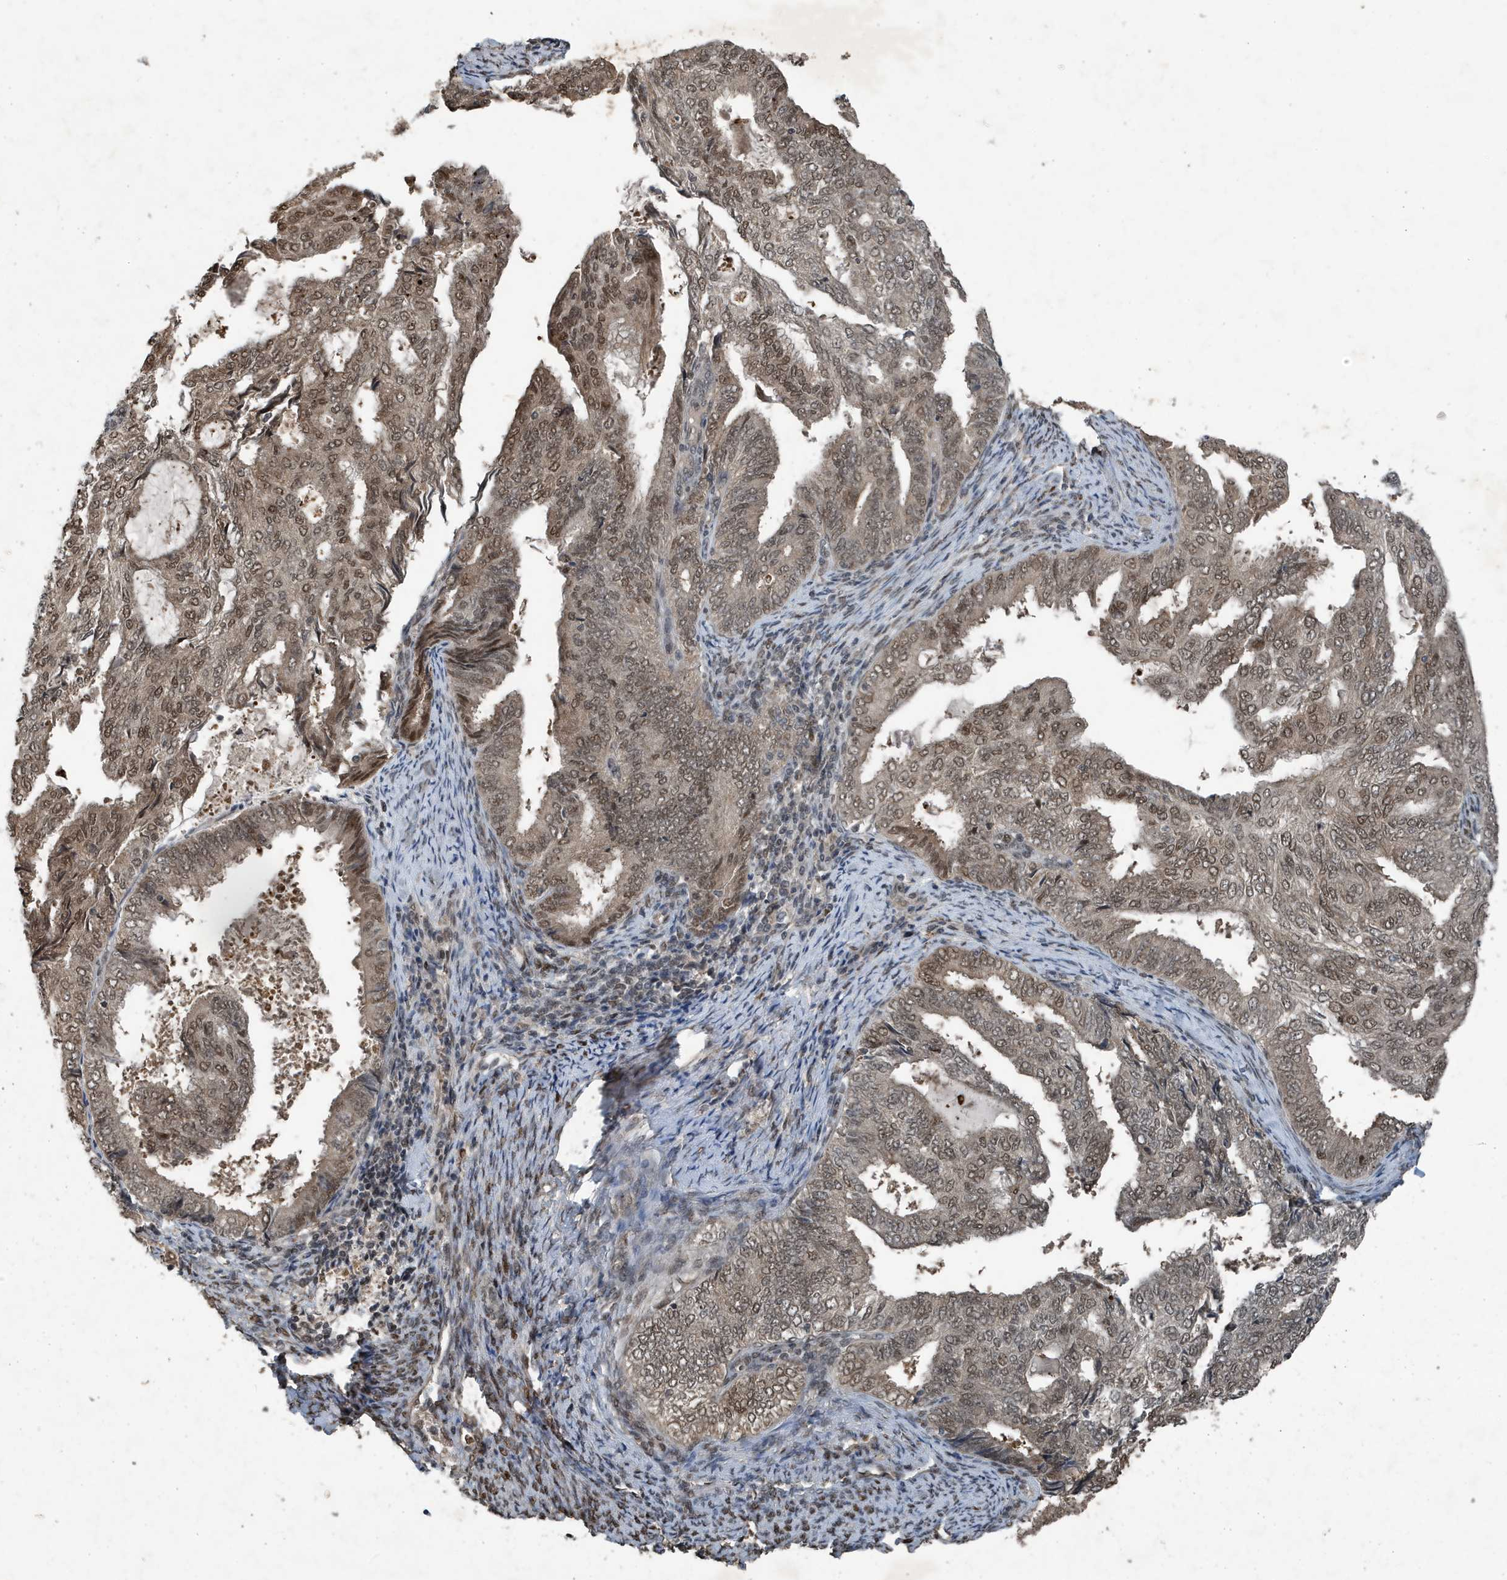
{"staining": {"intensity": "moderate", "quantity": ">75%", "location": "cytoplasmic/membranous,nuclear"}, "tissue": "endometrial cancer", "cell_type": "Tumor cells", "image_type": "cancer", "snomed": [{"axis": "morphology", "description": "Adenocarcinoma, NOS"}, {"axis": "topography", "description": "Endometrium"}], "caption": "Approximately >75% of tumor cells in adenocarcinoma (endometrial) demonstrate moderate cytoplasmic/membranous and nuclear protein staining as visualized by brown immunohistochemical staining.", "gene": "HSPA1A", "patient": {"sex": "female", "age": 58}}